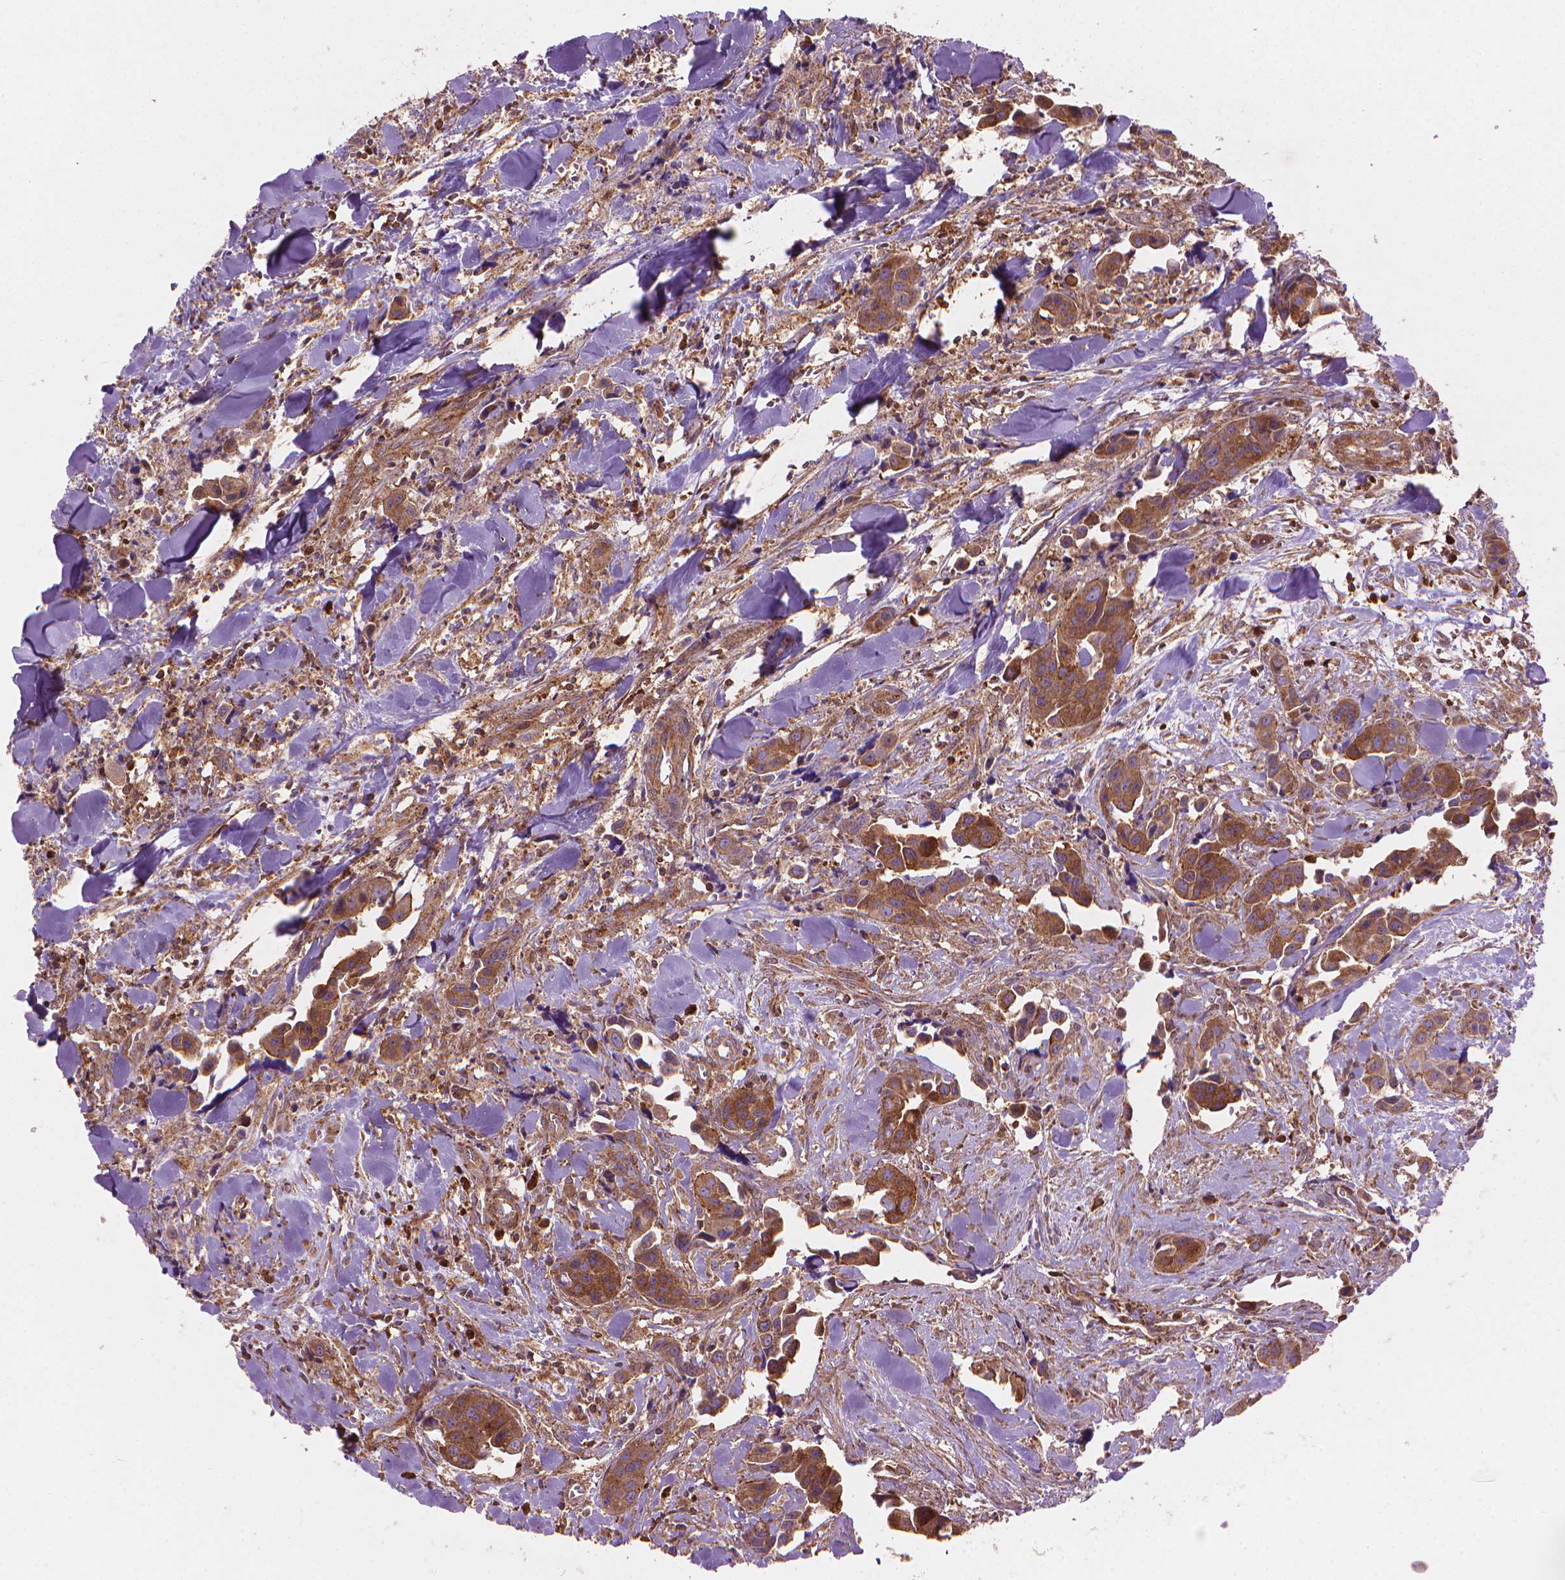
{"staining": {"intensity": "moderate", "quantity": ">75%", "location": "cytoplasmic/membranous"}, "tissue": "head and neck cancer", "cell_type": "Tumor cells", "image_type": "cancer", "snomed": [{"axis": "morphology", "description": "Adenocarcinoma, NOS"}, {"axis": "topography", "description": "Head-Neck"}], "caption": "Protein expression analysis of human adenocarcinoma (head and neck) reveals moderate cytoplasmic/membranous expression in approximately >75% of tumor cells. (DAB (3,3'-diaminobenzidine) IHC, brown staining for protein, blue staining for nuclei).", "gene": "VARS2", "patient": {"sex": "male", "age": 76}}